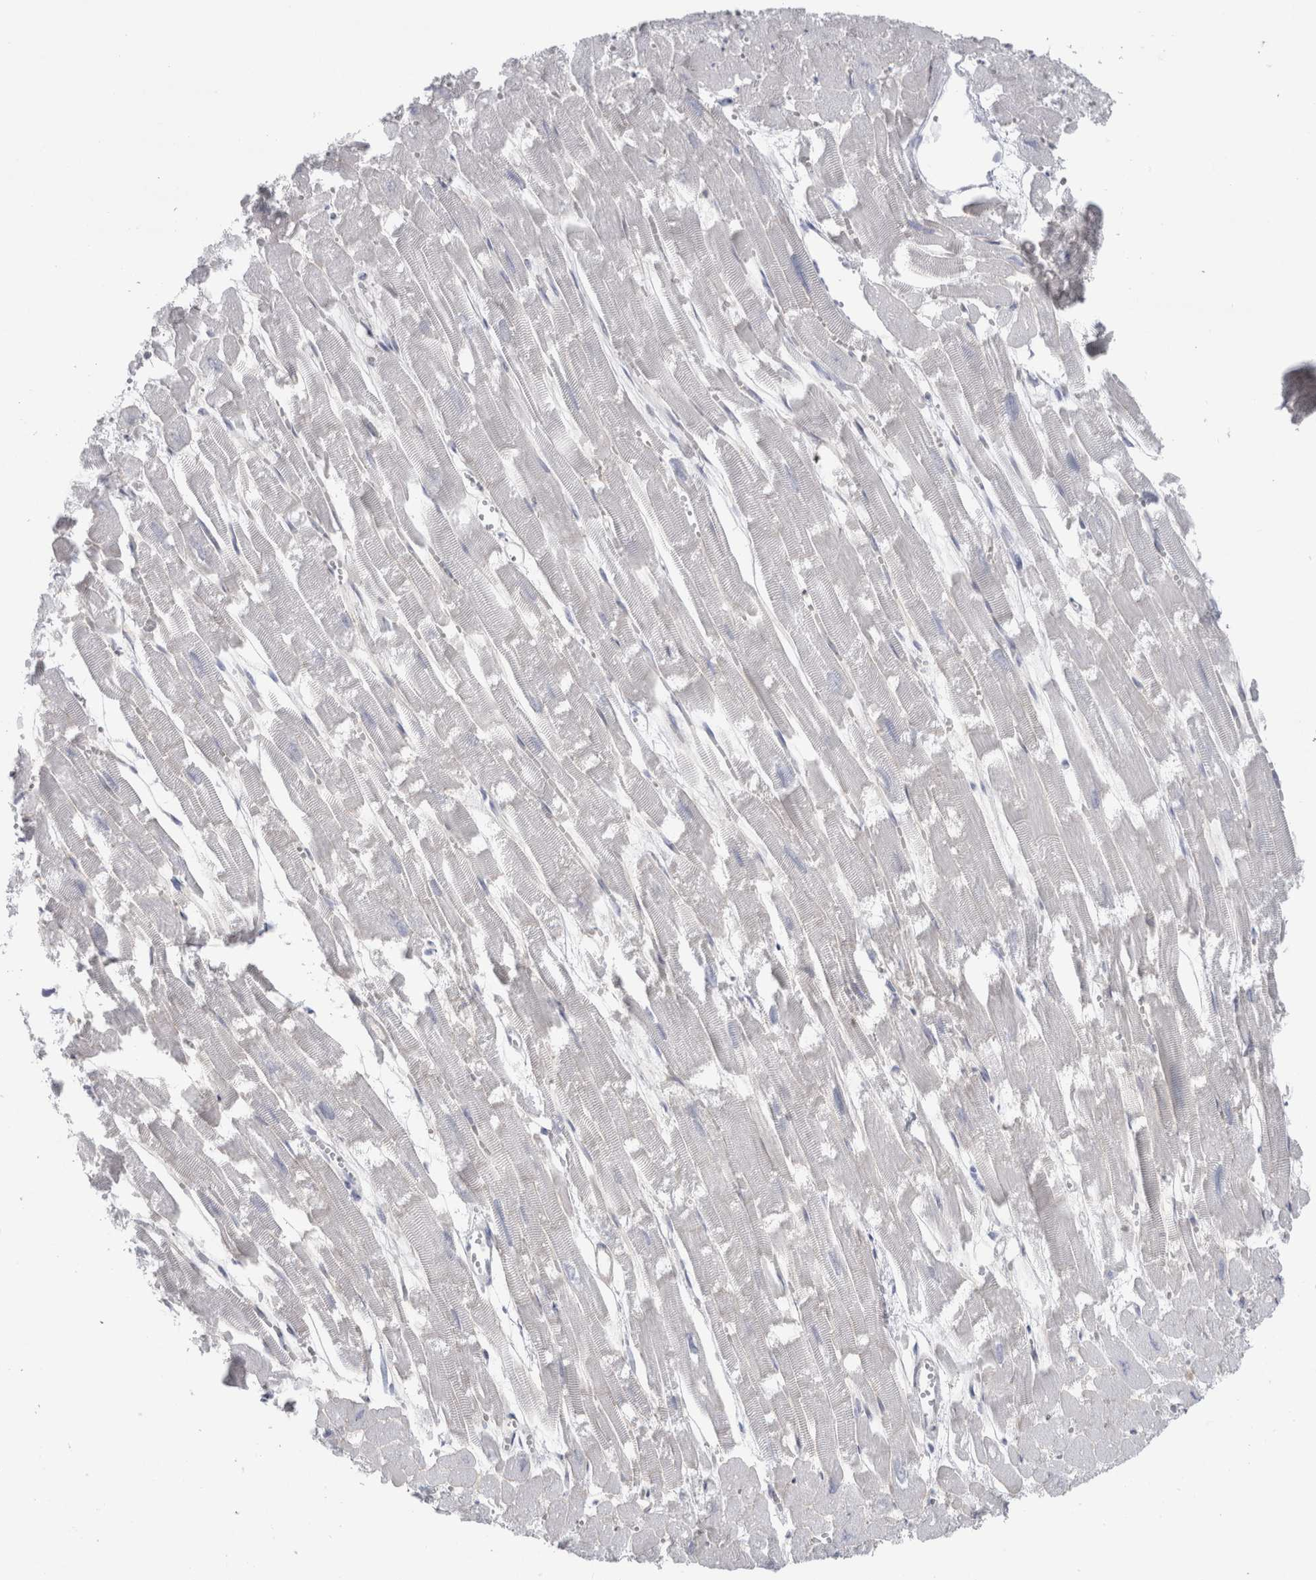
{"staining": {"intensity": "negative", "quantity": "none", "location": "none"}, "tissue": "heart muscle", "cell_type": "Cardiomyocytes", "image_type": "normal", "snomed": [{"axis": "morphology", "description": "Normal tissue, NOS"}, {"axis": "topography", "description": "Heart"}], "caption": "The immunohistochemistry micrograph has no significant expression in cardiomyocytes of heart muscle. (Brightfield microscopy of DAB (3,3'-diaminobenzidine) immunohistochemistry at high magnification).", "gene": "CDH17", "patient": {"sex": "male", "age": 54}}